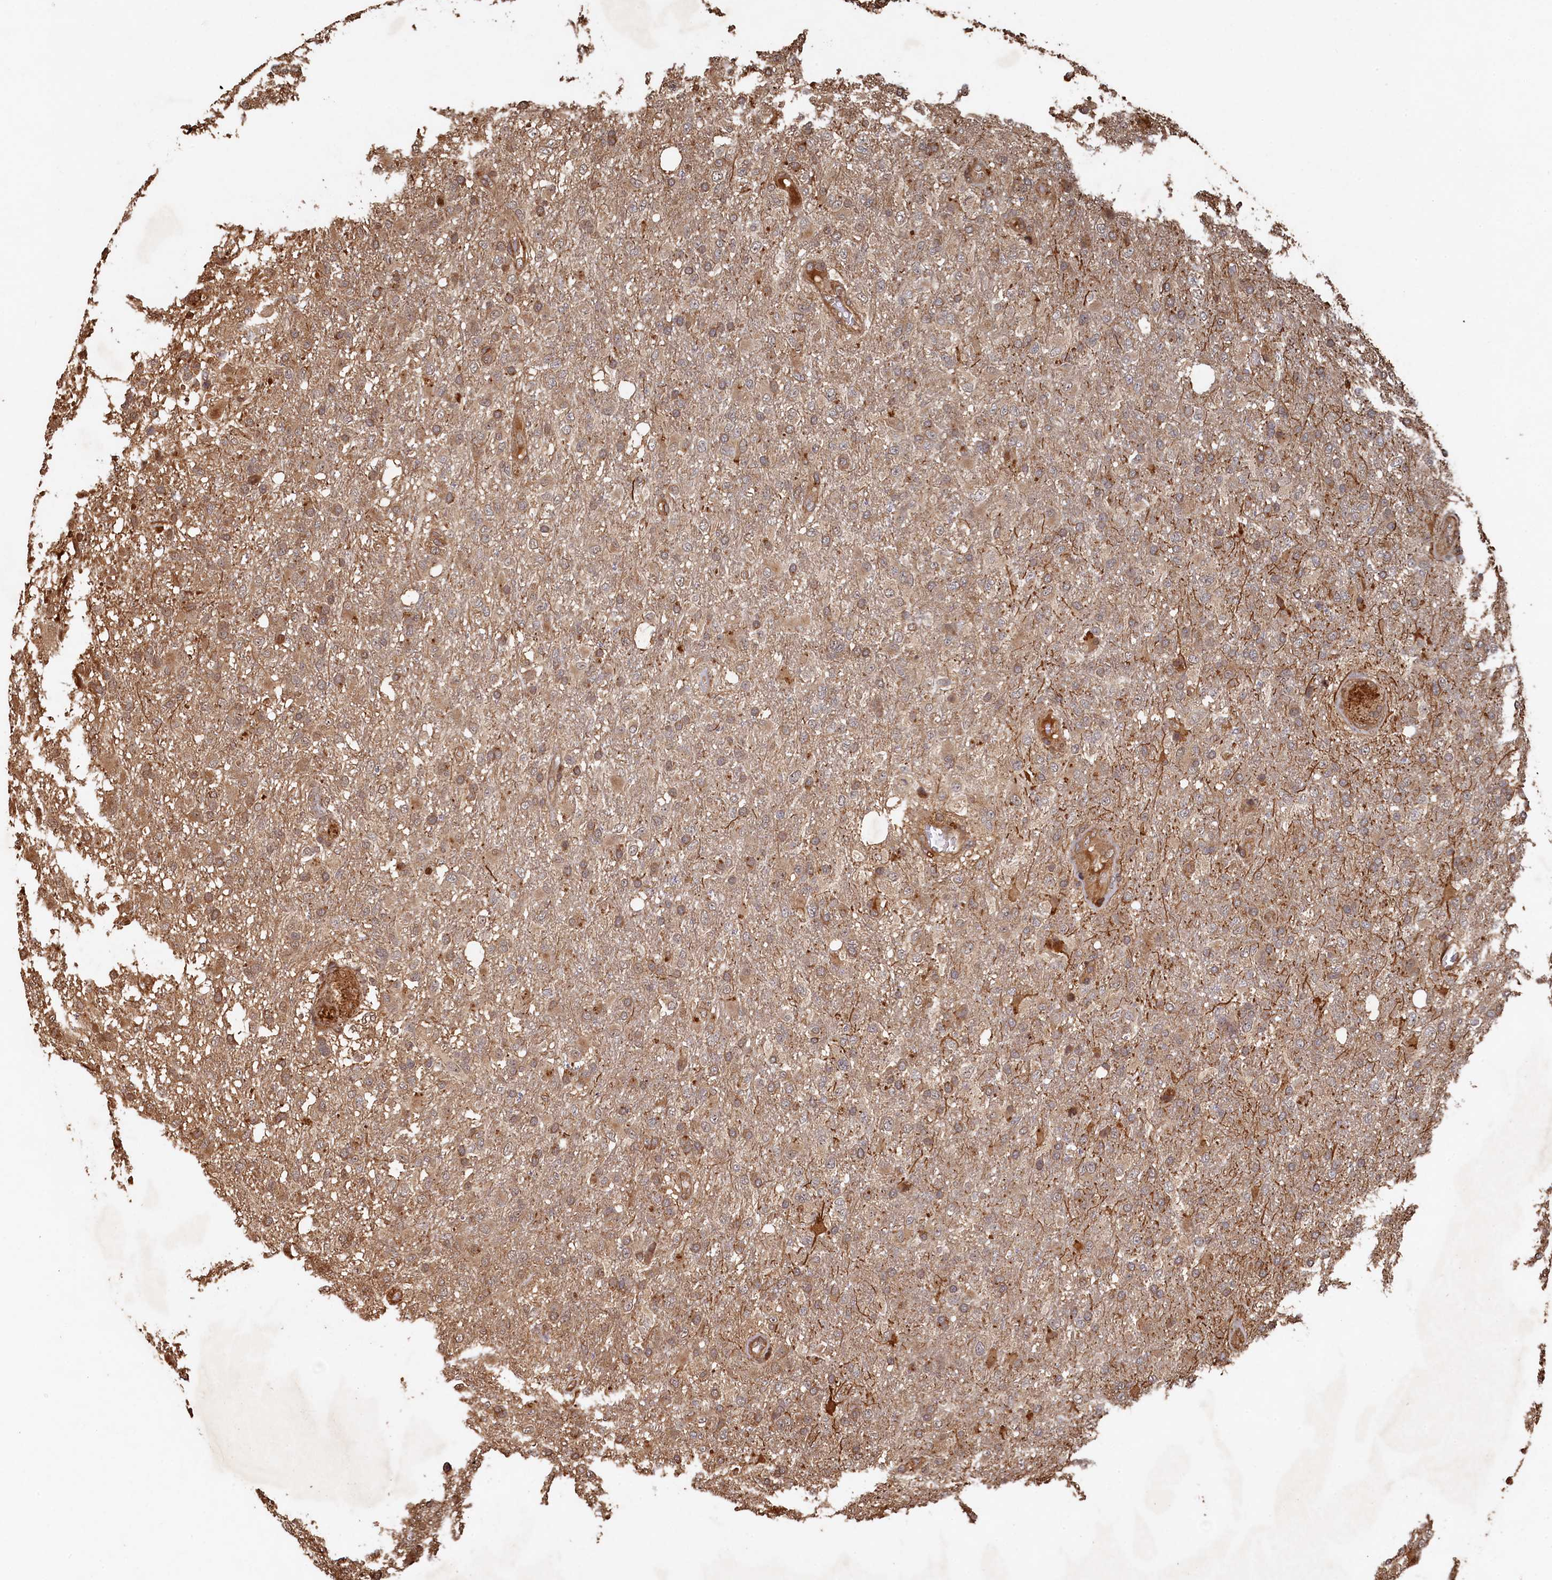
{"staining": {"intensity": "weak", "quantity": "25%-75%", "location": "cytoplasmic/membranous"}, "tissue": "glioma", "cell_type": "Tumor cells", "image_type": "cancer", "snomed": [{"axis": "morphology", "description": "Glioma, malignant, High grade"}, {"axis": "topography", "description": "Brain"}], "caption": "There is low levels of weak cytoplasmic/membranous positivity in tumor cells of malignant glioma (high-grade), as demonstrated by immunohistochemical staining (brown color).", "gene": "PIGN", "patient": {"sex": "female", "age": 74}}